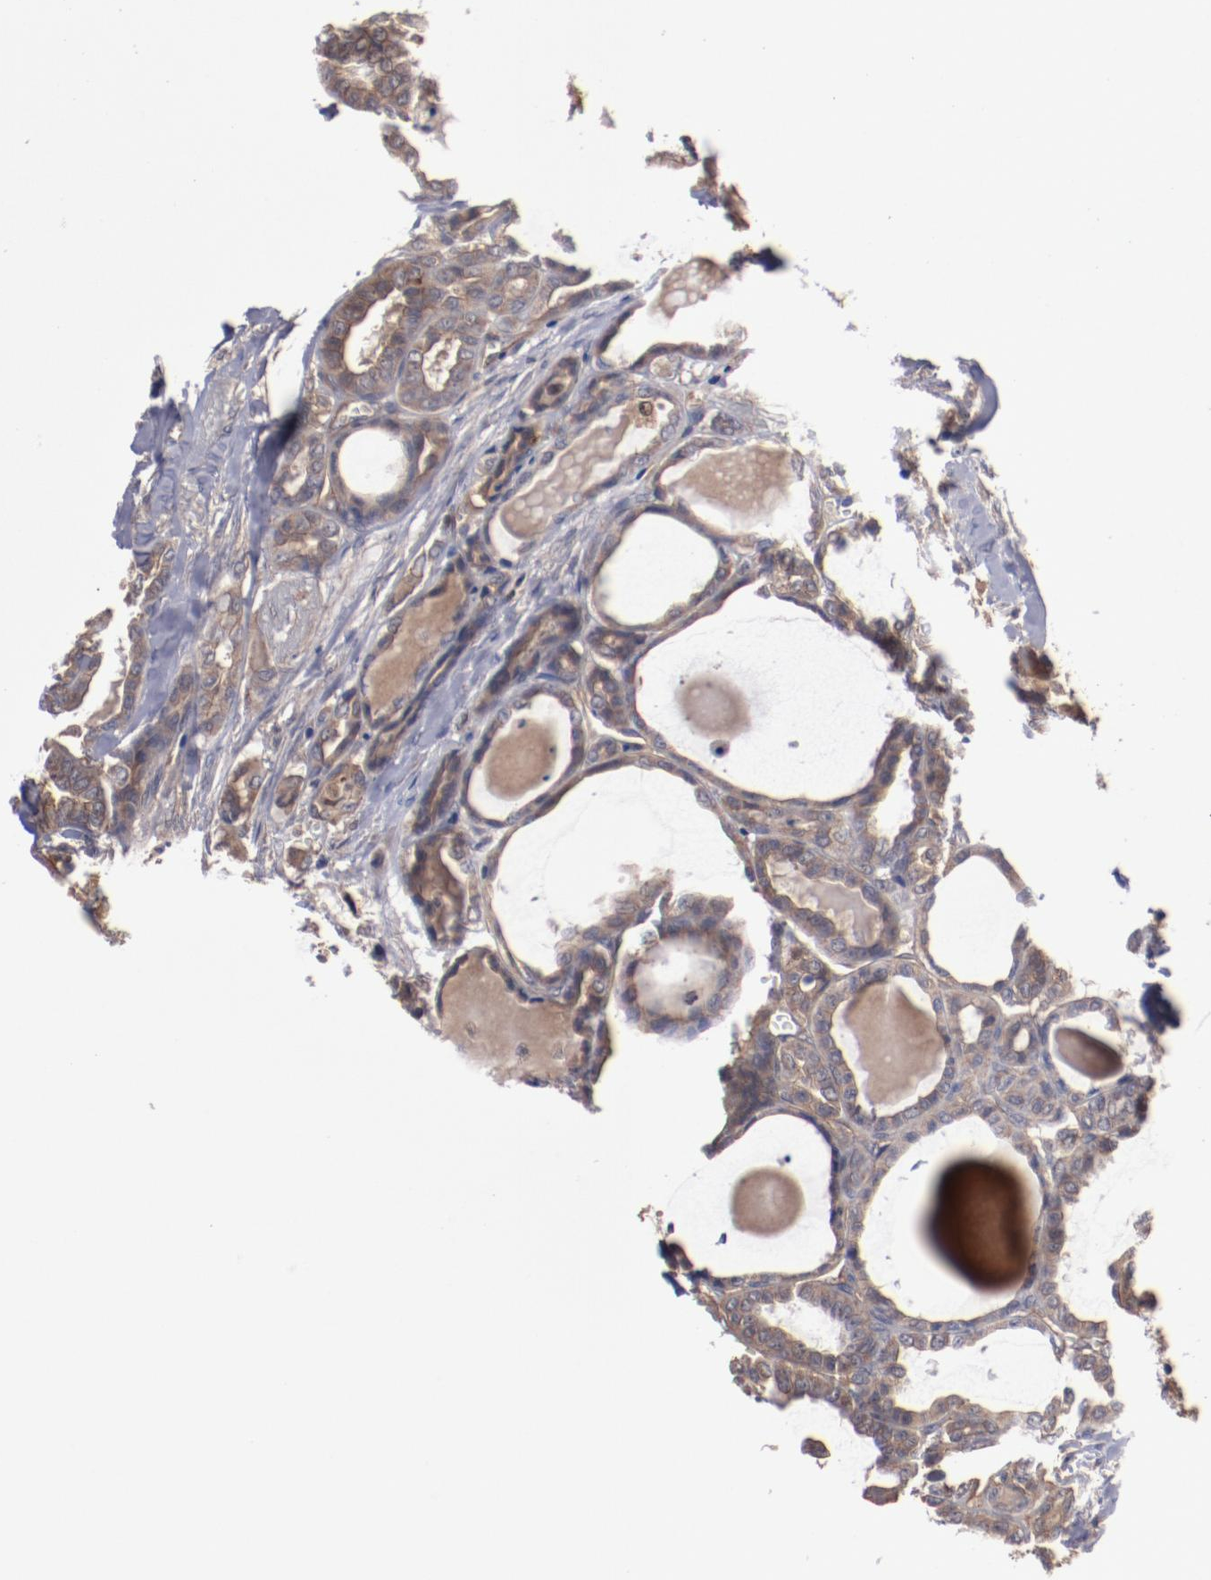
{"staining": {"intensity": "moderate", "quantity": ">75%", "location": "cytoplasmic/membranous"}, "tissue": "thyroid cancer", "cell_type": "Tumor cells", "image_type": "cancer", "snomed": [{"axis": "morphology", "description": "Carcinoma, NOS"}, {"axis": "topography", "description": "Thyroid gland"}], "caption": "Thyroid carcinoma stained with a protein marker displays moderate staining in tumor cells.", "gene": "DNAAF2", "patient": {"sex": "female", "age": 91}}